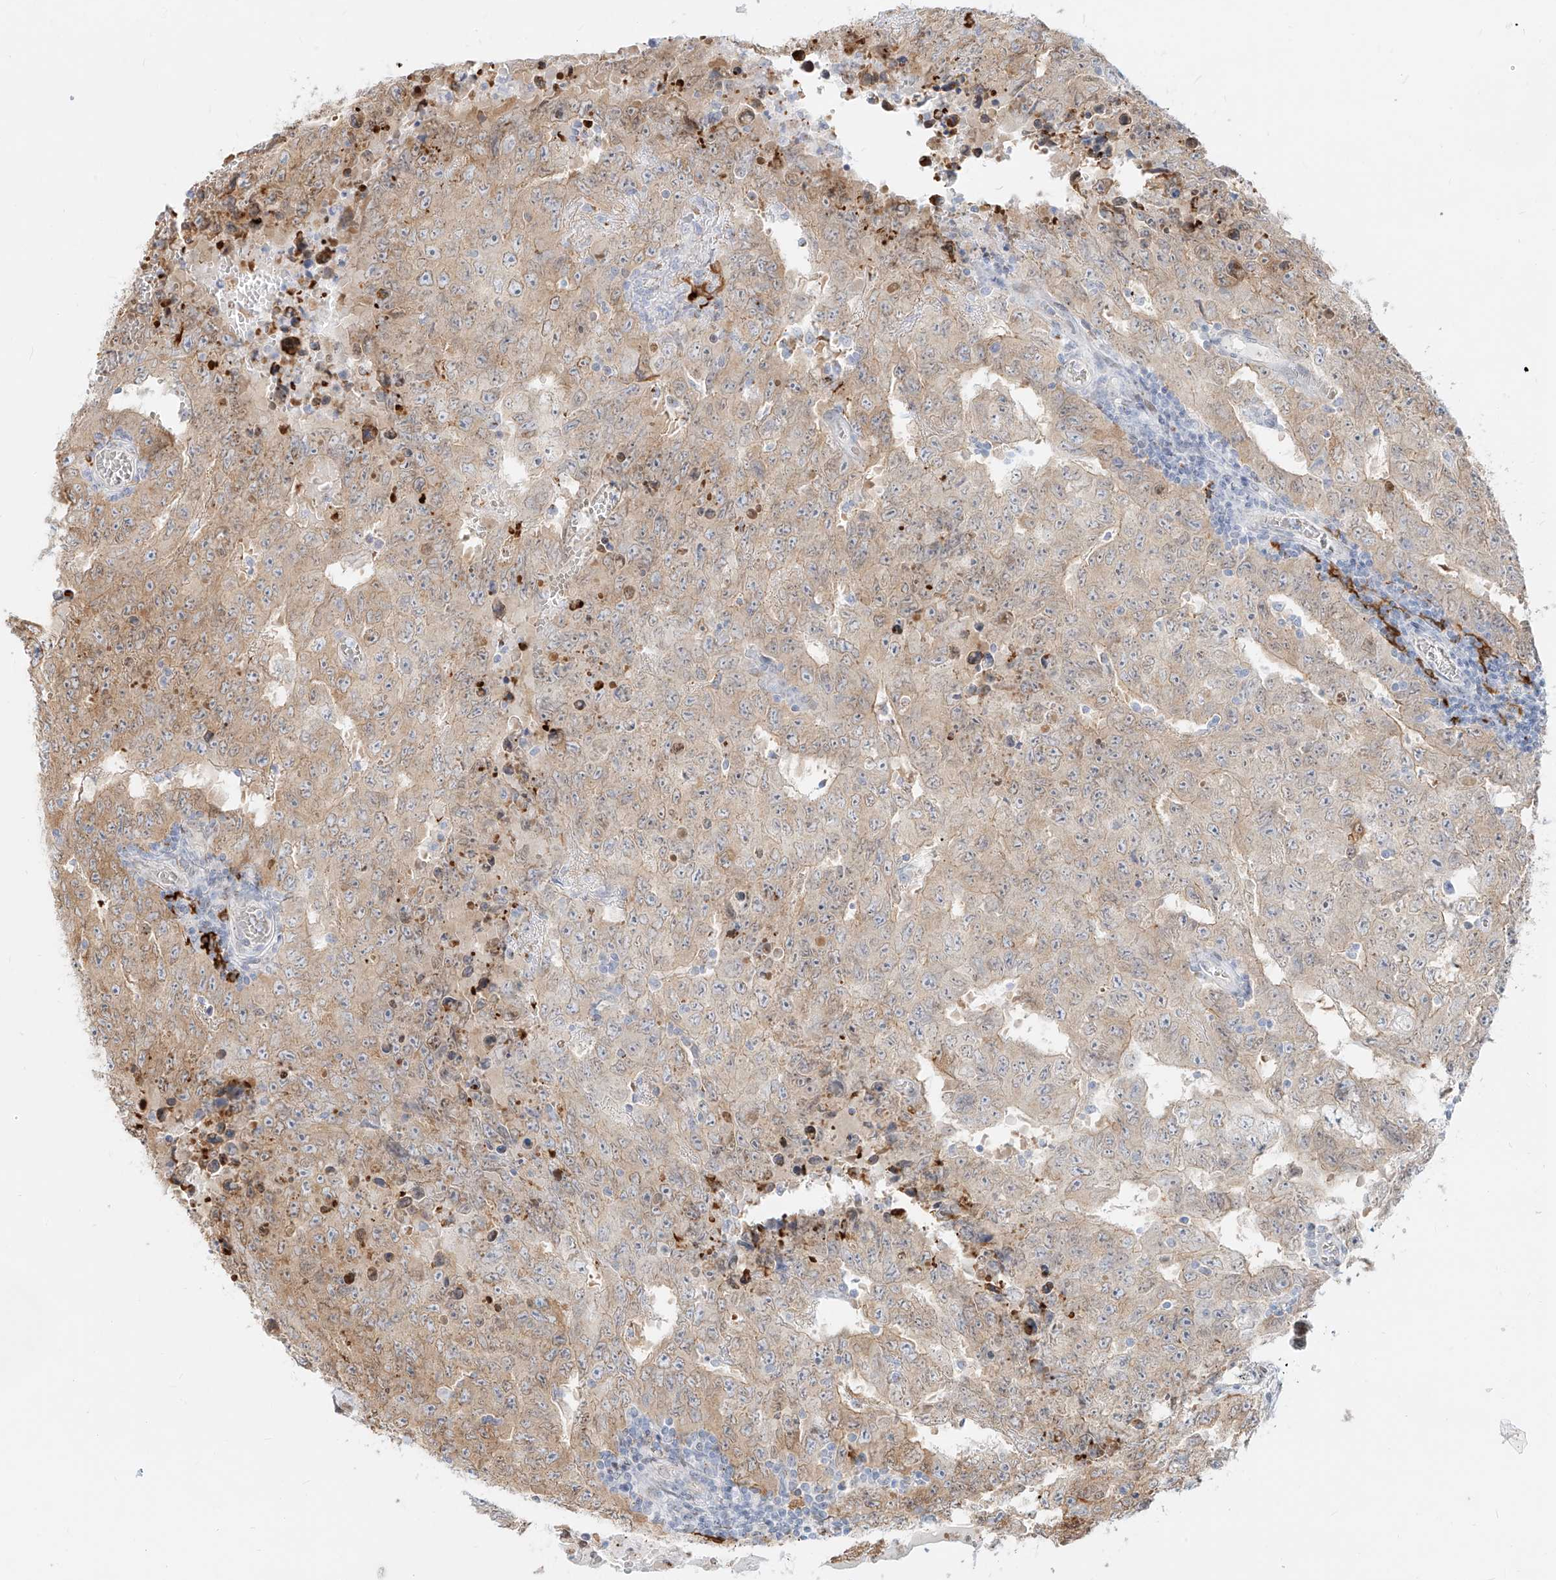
{"staining": {"intensity": "weak", "quantity": "25%-75%", "location": "cytoplasmic/membranous"}, "tissue": "testis cancer", "cell_type": "Tumor cells", "image_type": "cancer", "snomed": [{"axis": "morphology", "description": "Carcinoma, Embryonal, NOS"}, {"axis": "topography", "description": "Testis"}], "caption": "High-magnification brightfield microscopy of testis cancer (embryonal carcinoma) stained with DAB (3,3'-diaminobenzidine) (brown) and counterstained with hematoxylin (blue). tumor cells exhibit weak cytoplasmic/membranous positivity is seen in about25%-75% of cells.", "gene": "NHSL1", "patient": {"sex": "male", "age": 26}}